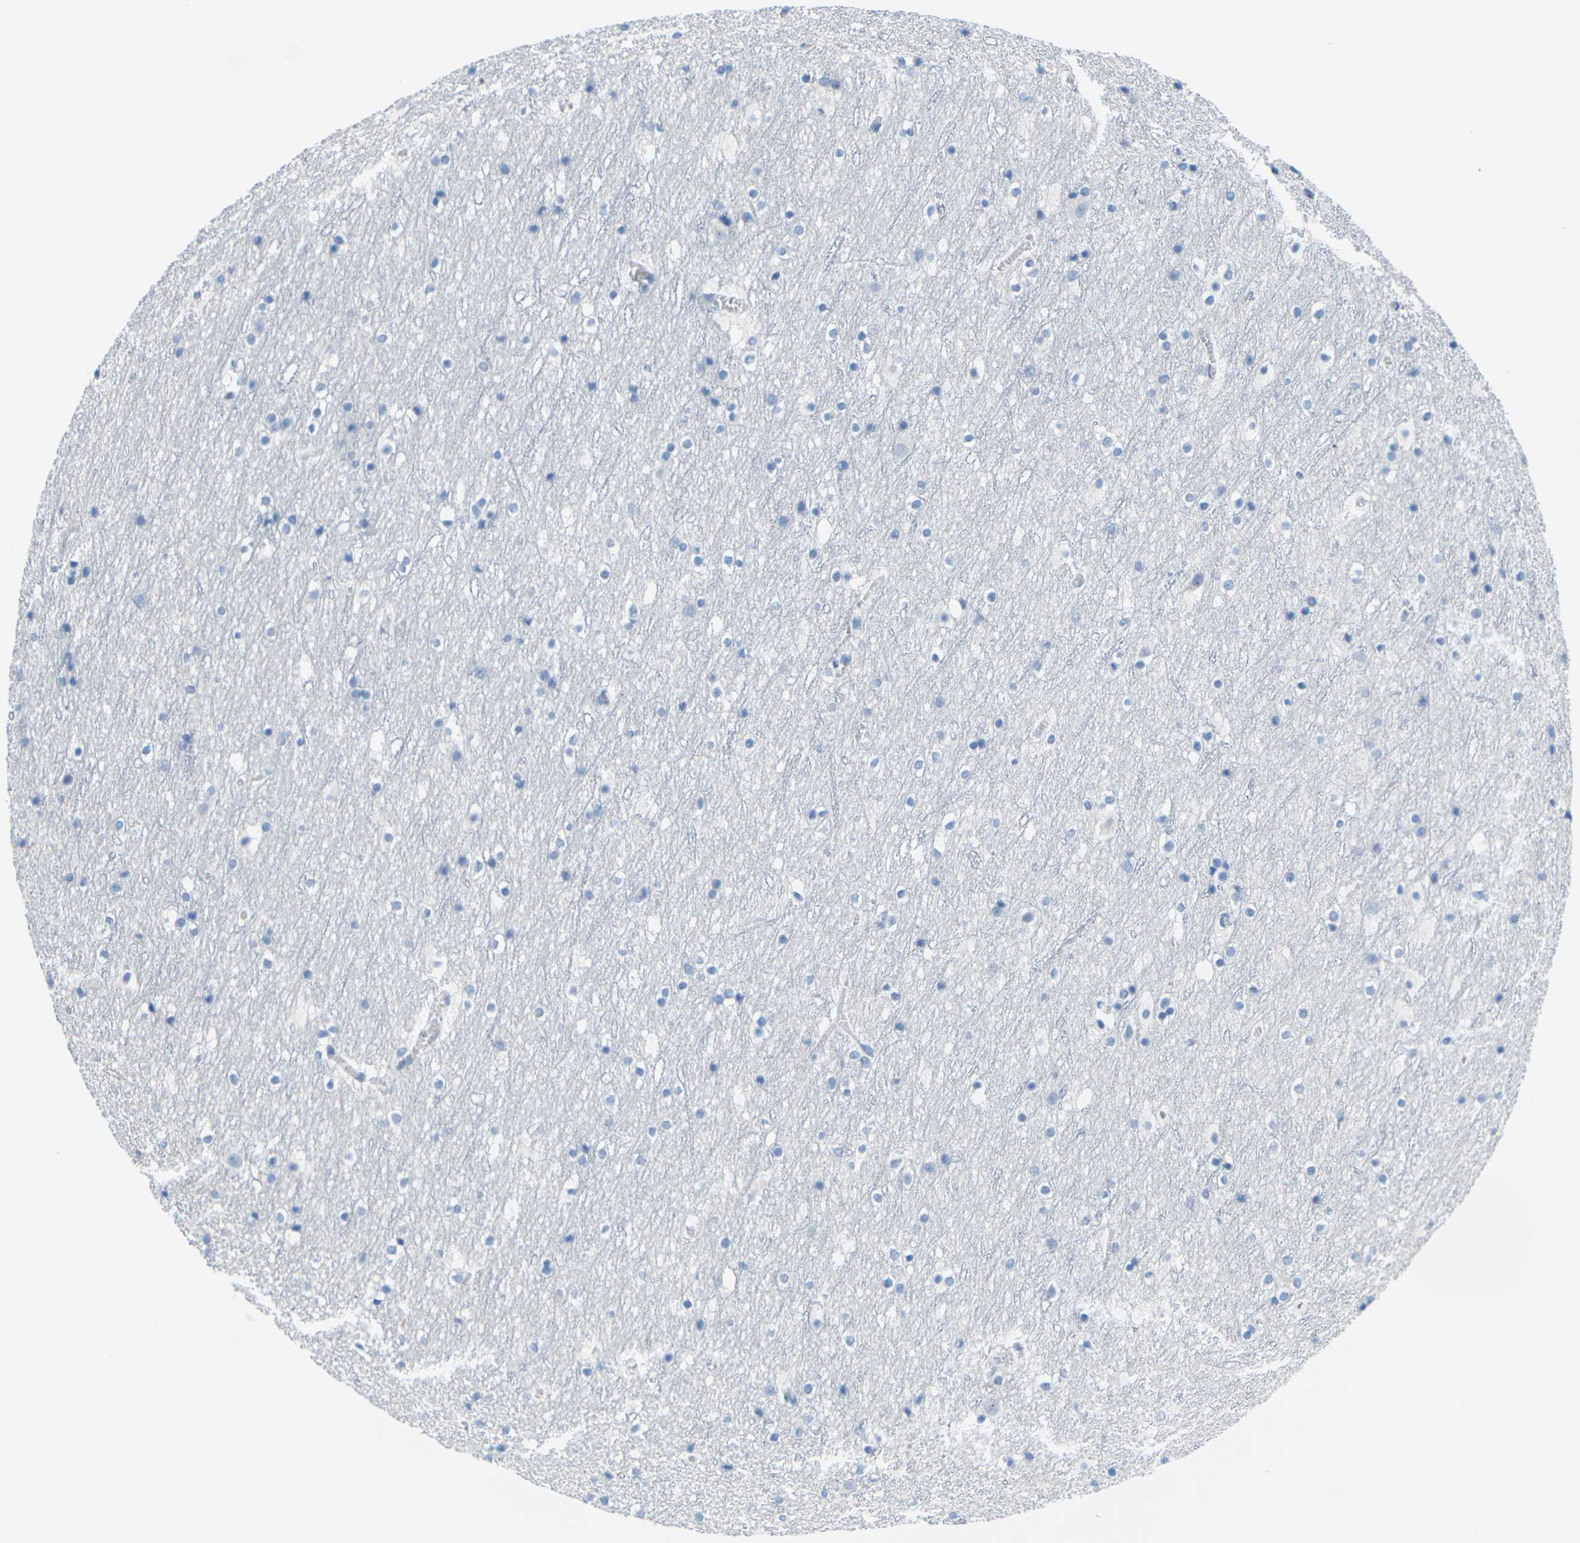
{"staining": {"intensity": "negative", "quantity": "none", "location": "none"}, "tissue": "cerebral cortex", "cell_type": "Endothelial cells", "image_type": "normal", "snomed": [{"axis": "morphology", "description": "Normal tissue, NOS"}, {"axis": "topography", "description": "Cerebral cortex"}], "caption": "Immunohistochemistry of benign human cerebral cortex reveals no staining in endothelial cells. Nuclei are stained in blue.", "gene": "SLC12A1", "patient": {"sex": "male", "age": 45}}